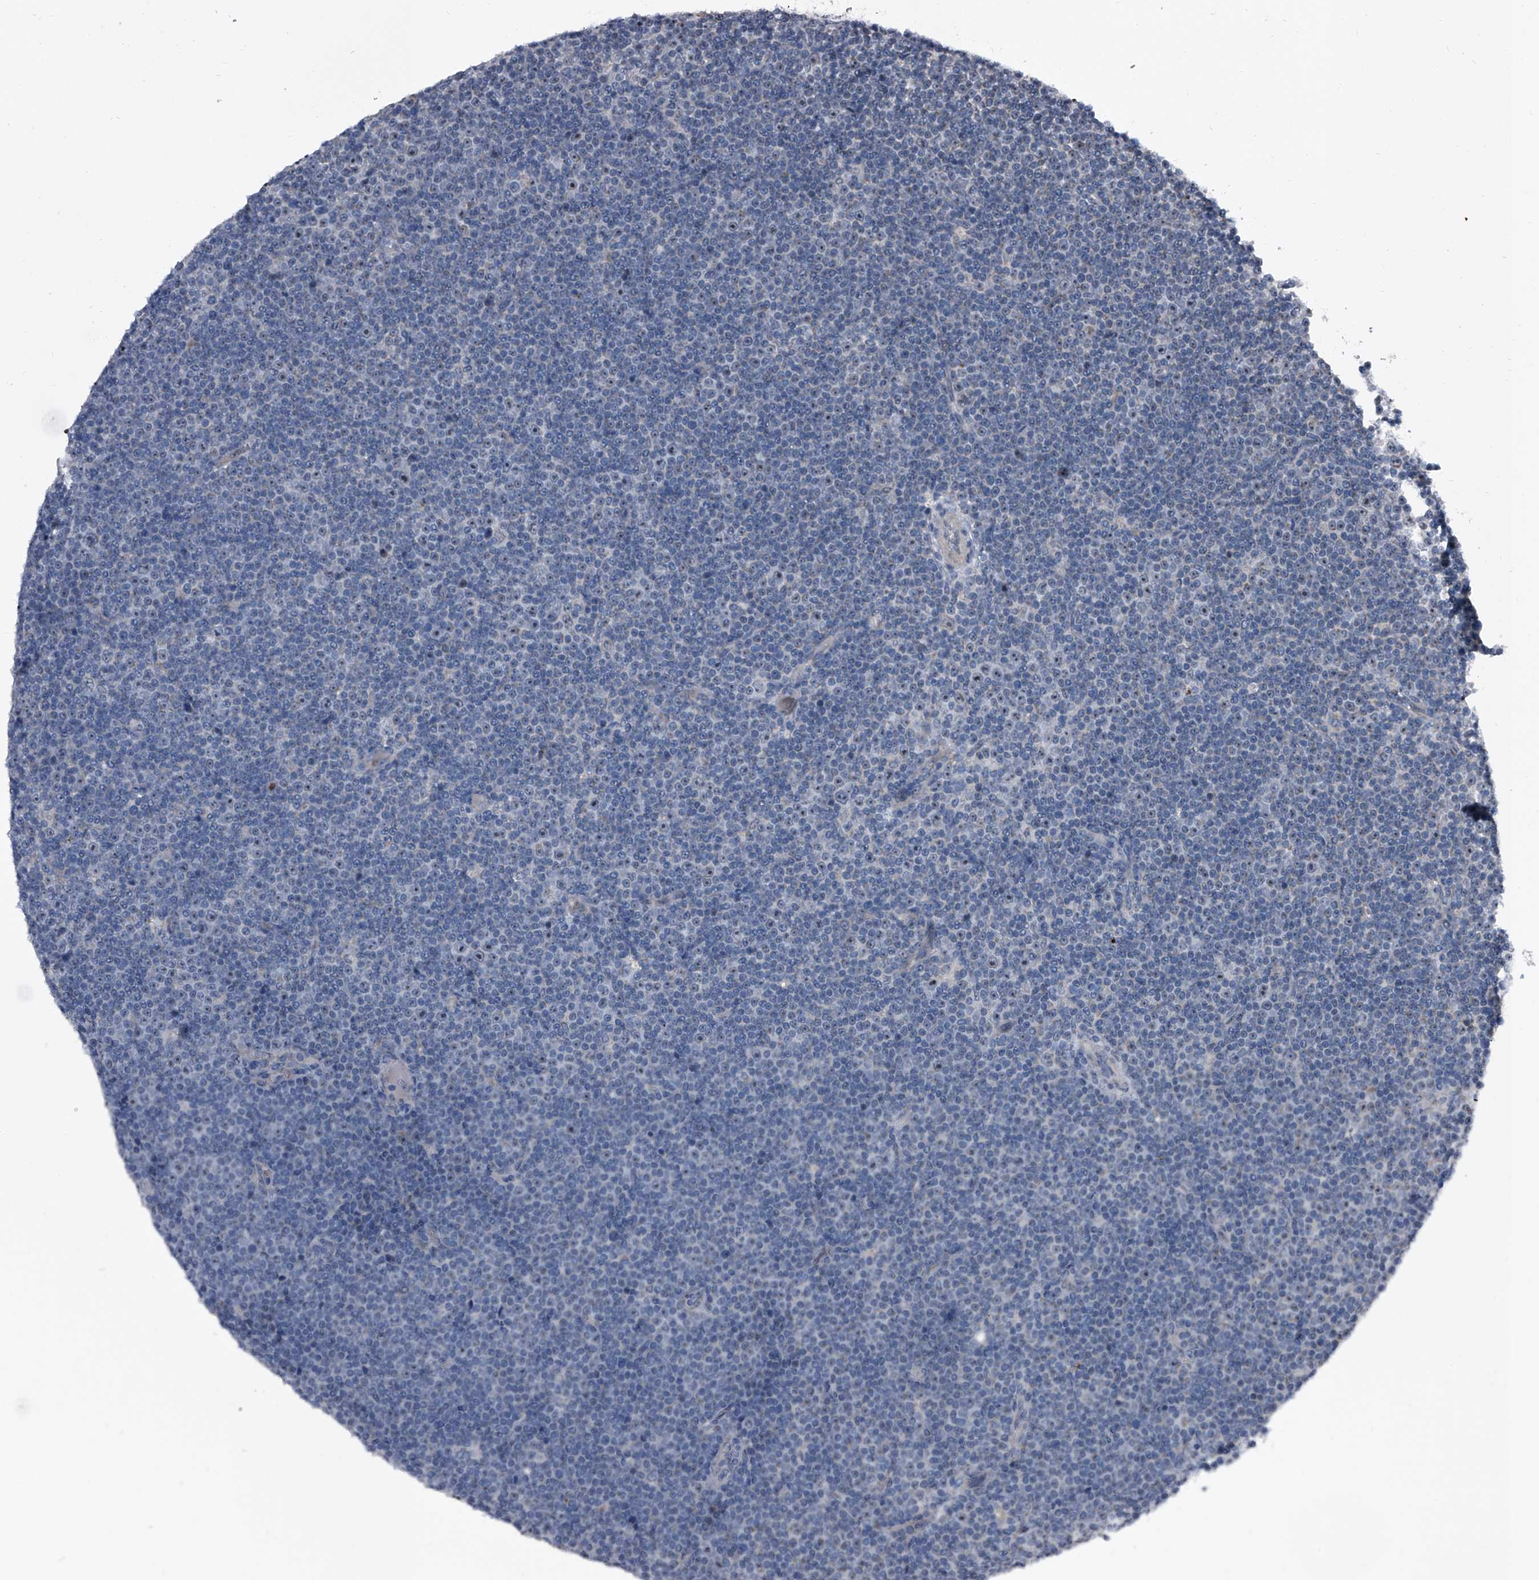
{"staining": {"intensity": "negative", "quantity": "none", "location": "none"}, "tissue": "lymphoma", "cell_type": "Tumor cells", "image_type": "cancer", "snomed": [{"axis": "morphology", "description": "Malignant lymphoma, non-Hodgkin's type, Low grade"}, {"axis": "topography", "description": "Lymph node"}], "caption": "Protein analysis of lymphoma shows no significant staining in tumor cells. (DAB (3,3'-diaminobenzidine) immunohistochemistry (IHC) visualized using brightfield microscopy, high magnification).", "gene": "CEP85L", "patient": {"sex": "female", "age": 67}}